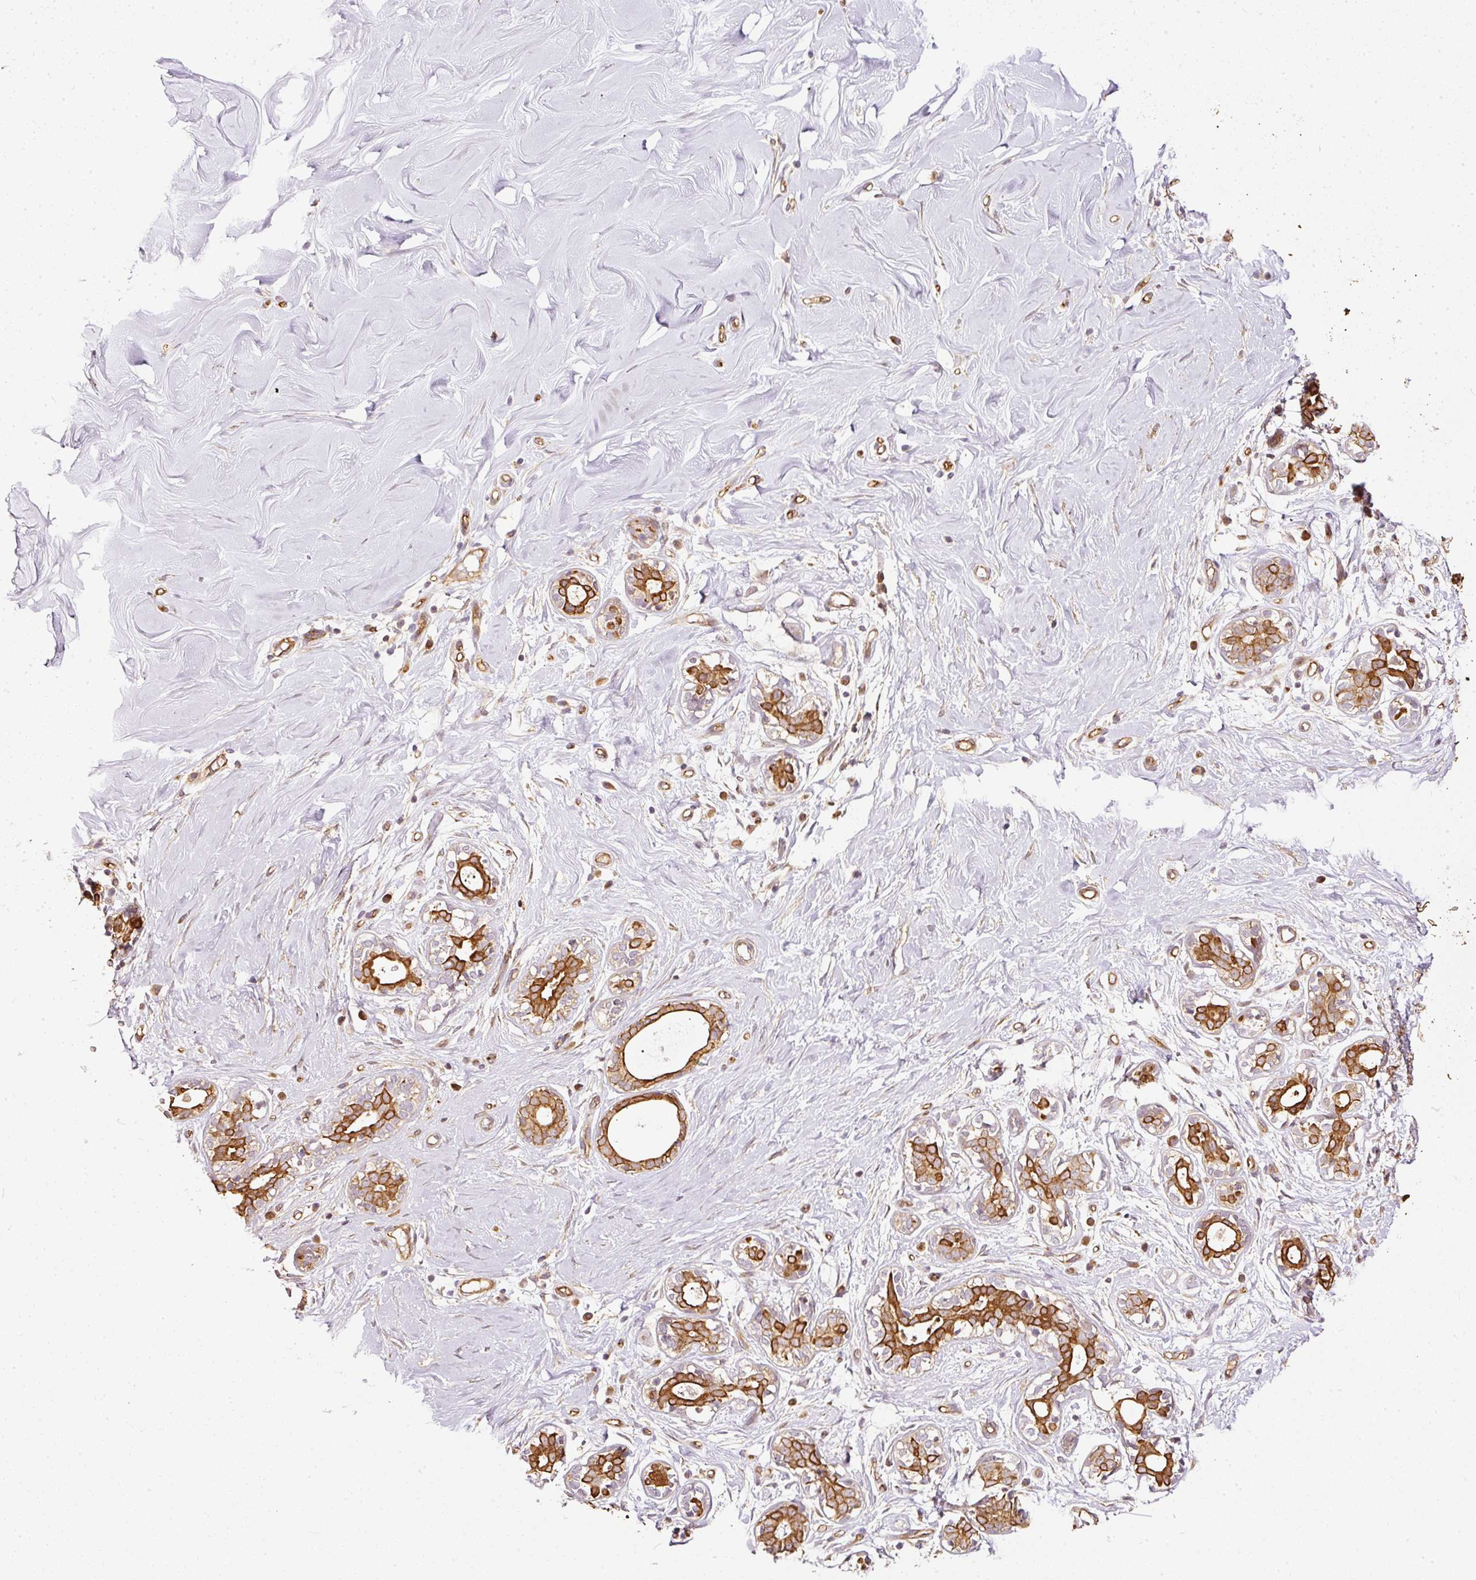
{"staining": {"intensity": "negative", "quantity": "none", "location": "none"}, "tissue": "breast", "cell_type": "Adipocytes", "image_type": "normal", "snomed": [{"axis": "morphology", "description": "Normal tissue, NOS"}, {"axis": "topography", "description": "Breast"}], "caption": "A high-resolution histopathology image shows IHC staining of benign breast, which demonstrates no significant expression in adipocytes.", "gene": "MIF4GD", "patient": {"sex": "female", "age": 27}}